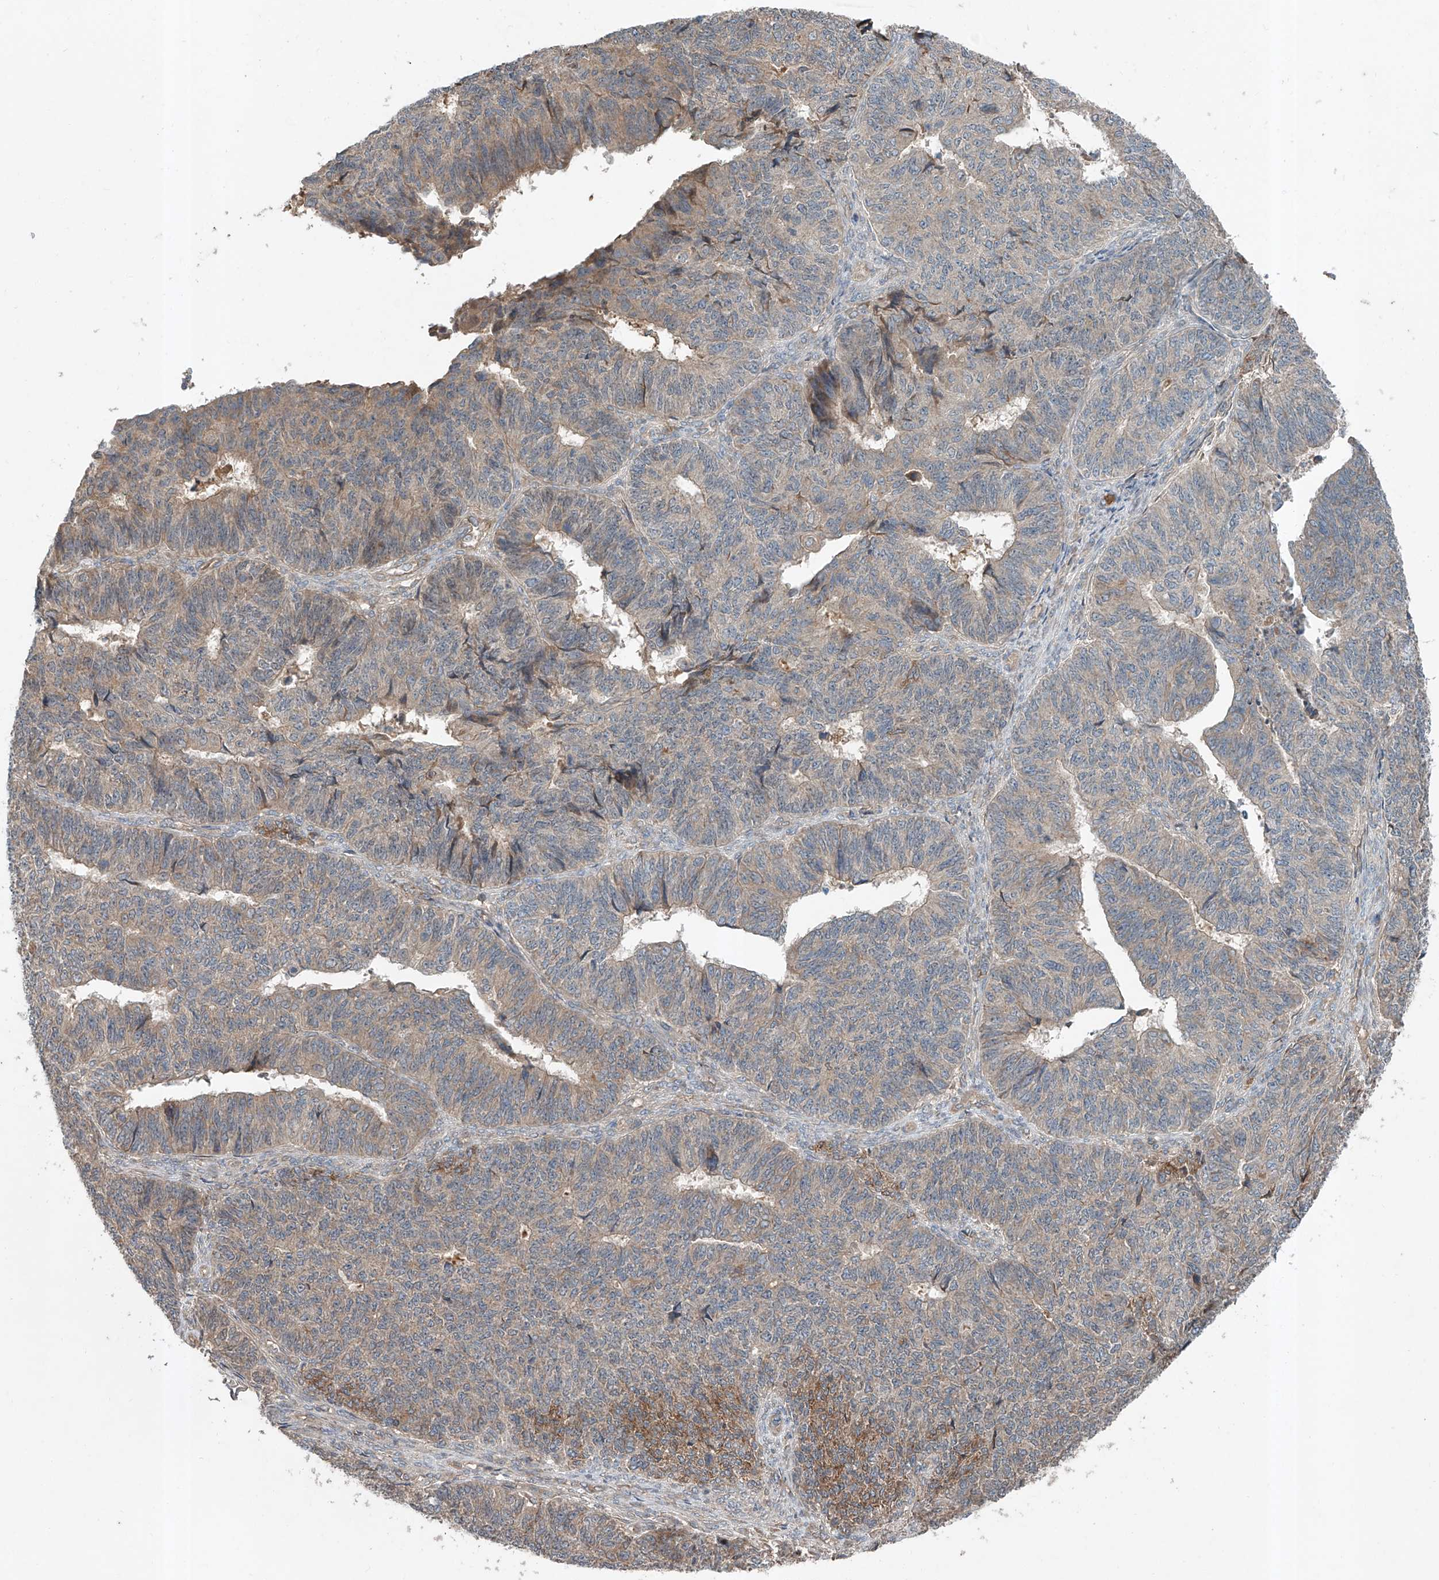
{"staining": {"intensity": "moderate", "quantity": "<25%", "location": "cytoplasmic/membranous"}, "tissue": "endometrial cancer", "cell_type": "Tumor cells", "image_type": "cancer", "snomed": [{"axis": "morphology", "description": "Adenocarcinoma, NOS"}, {"axis": "topography", "description": "Endometrium"}], "caption": "Adenocarcinoma (endometrial) was stained to show a protein in brown. There is low levels of moderate cytoplasmic/membranous staining in about <25% of tumor cells.", "gene": "ADAM23", "patient": {"sex": "female", "age": 32}}